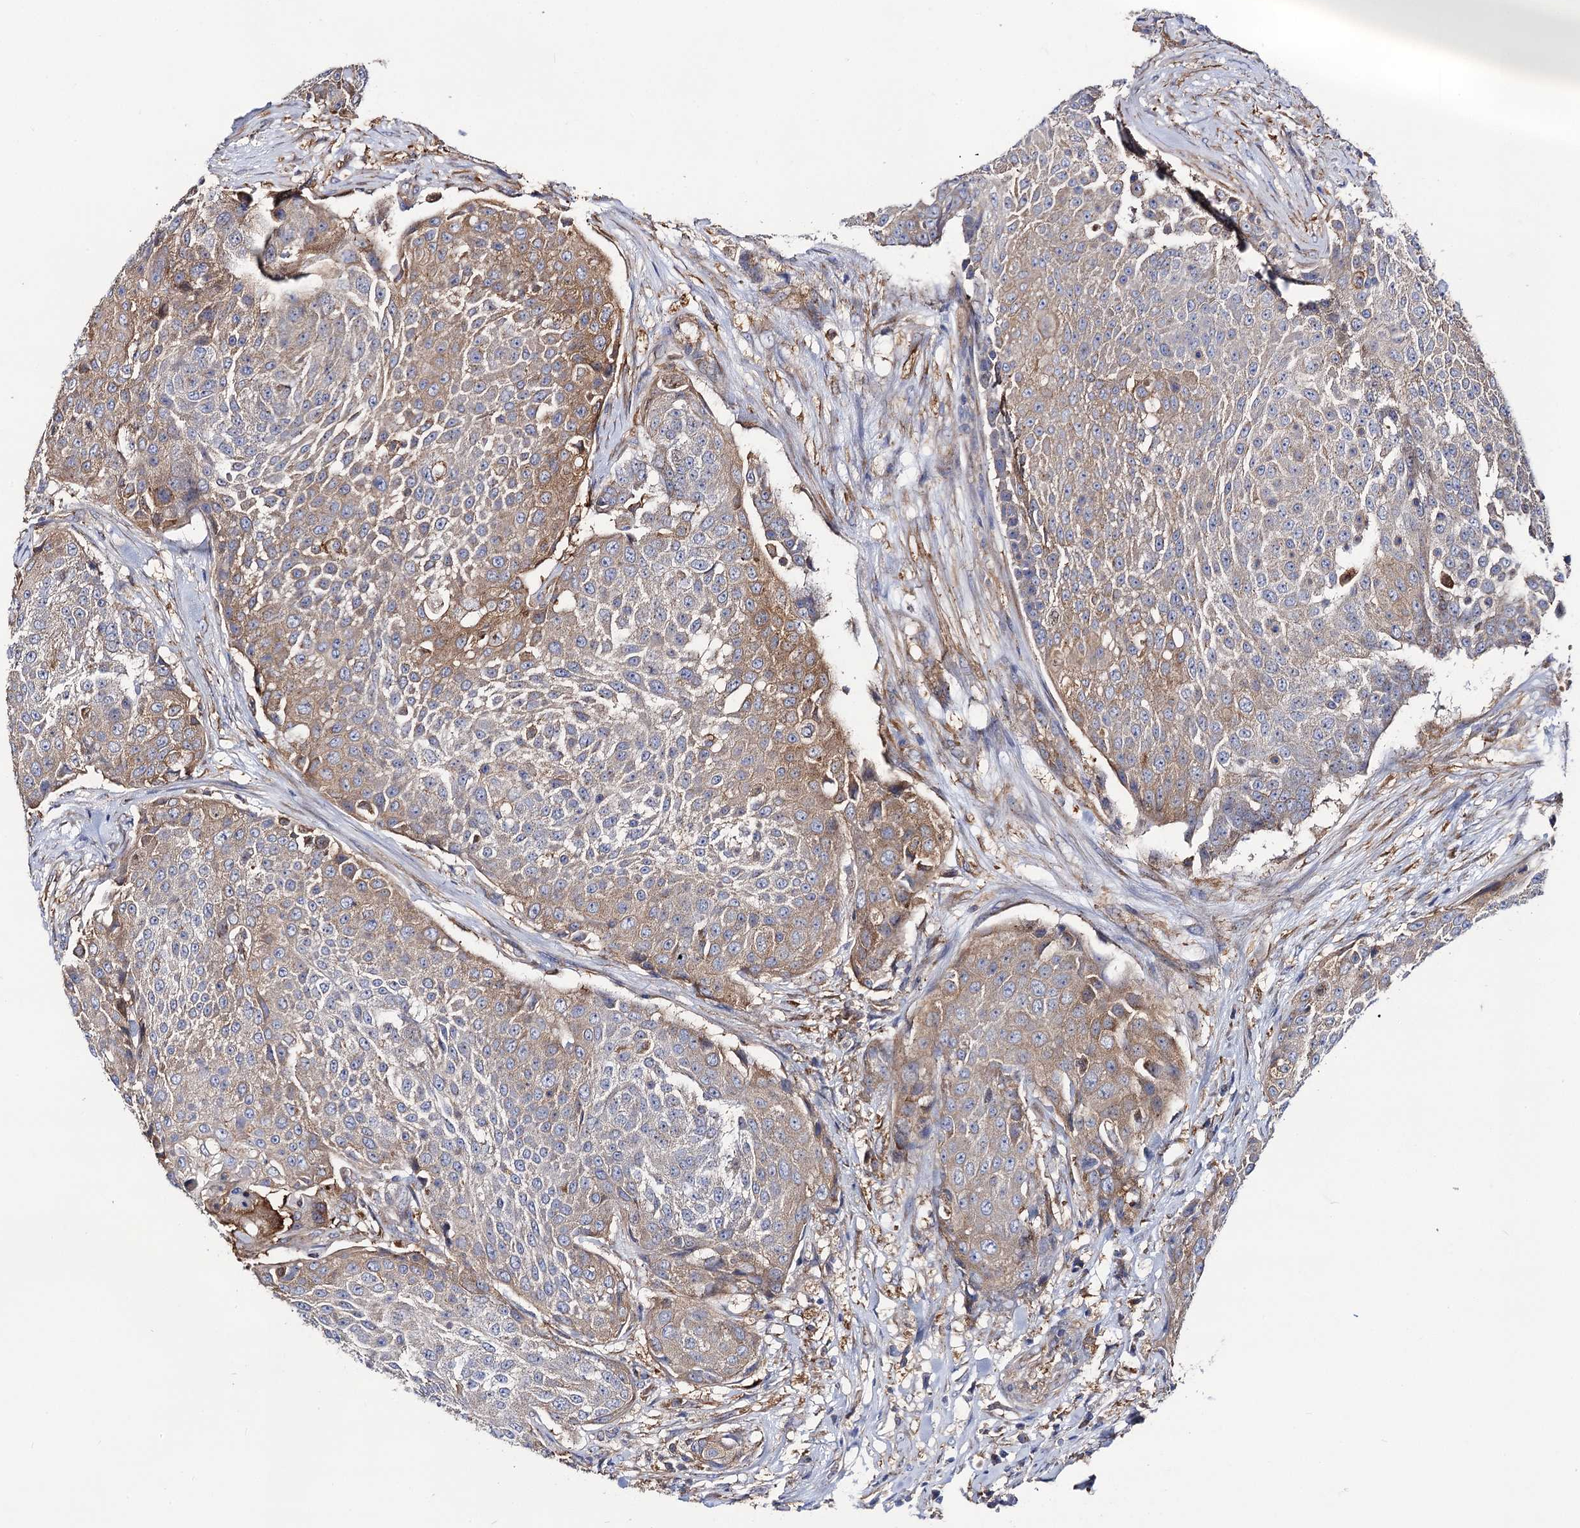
{"staining": {"intensity": "moderate", "quantity": "25%-75%", "location": "cytoplasmic/membranous"}, "tissue": "urothelial cancer", "cell_type": "Tumor cells", "image_type": "cancer", "snomed": [{"axis": "morphology", "description": "Urothelial carcinoma, High grade"}, {"axis": "topography", "description": "Urinary bladder"}], "caption": "DAB immunohistochemical staining of high-grade urothelial carcinoma displays moderate cytoplasmic/membranous protein expression in about 25%-75% of tumor cells.", "gene": "DYDC1", "patient": {"sex": "female", "age": 63}}